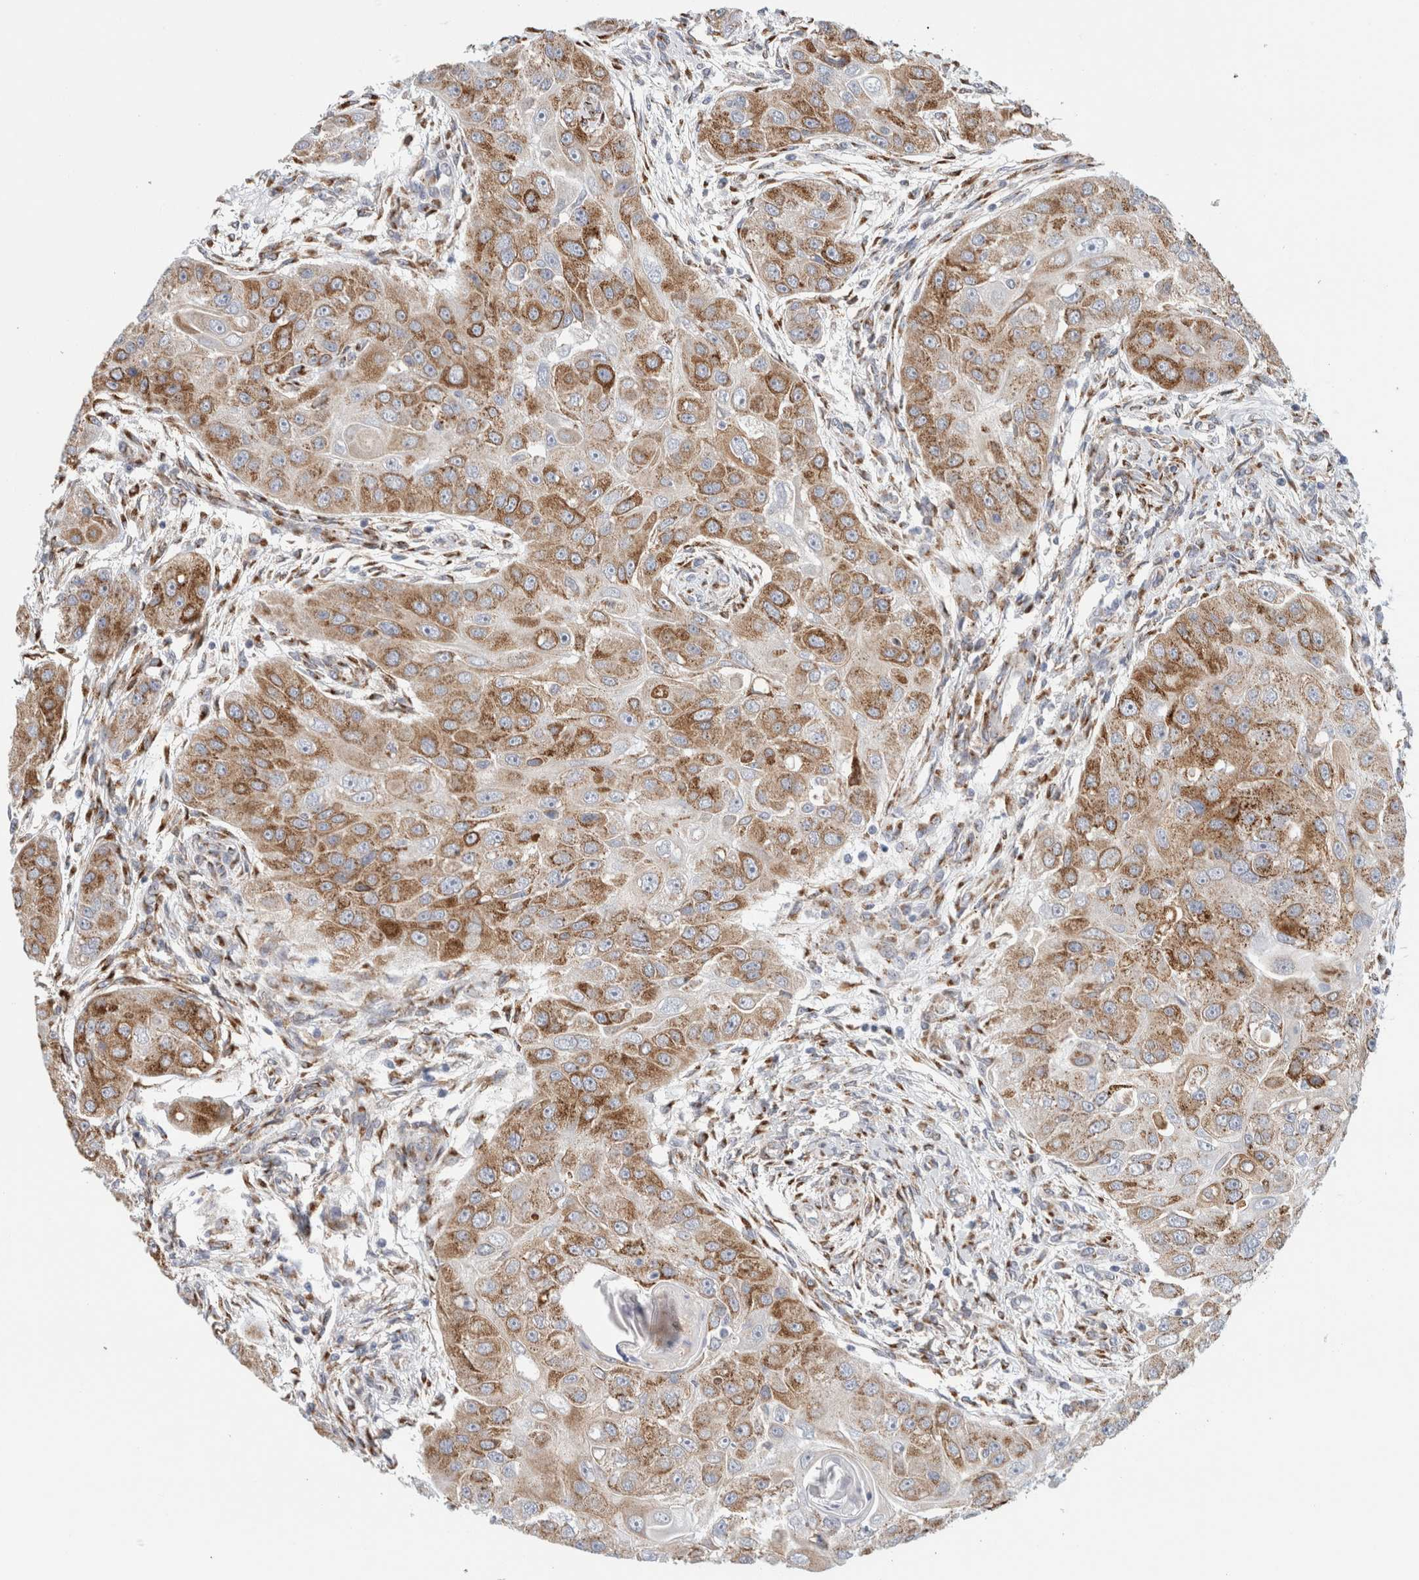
{"staining": {"intensity": "moderate", "quantity": ">75%", "location": "cytoplasmic/membranous"}, "tissue": "head and neck cancer", "cell_type": "Tumor cells", "image_type": "cancer", "snomed": [{"axis": "morphology", "description": "Normal tissue, NOS"}, {"axis": "morphology", "description": "Squamous cell carcinoma, NOS"}, {"axis": "topography", "description": "Skeletal muscle"}, {"axis": "topography", "description": "Head-Neck"}], "caption": "There is medium levels of moderate cytoplasmic/membranous expression in tumor cells of head and neck squamous cell carcinoma, as demonstrated by immunohistochemical staining (brown color).", "gene": "MCFD2", "patient": {"sex": "male", "age": 51}}